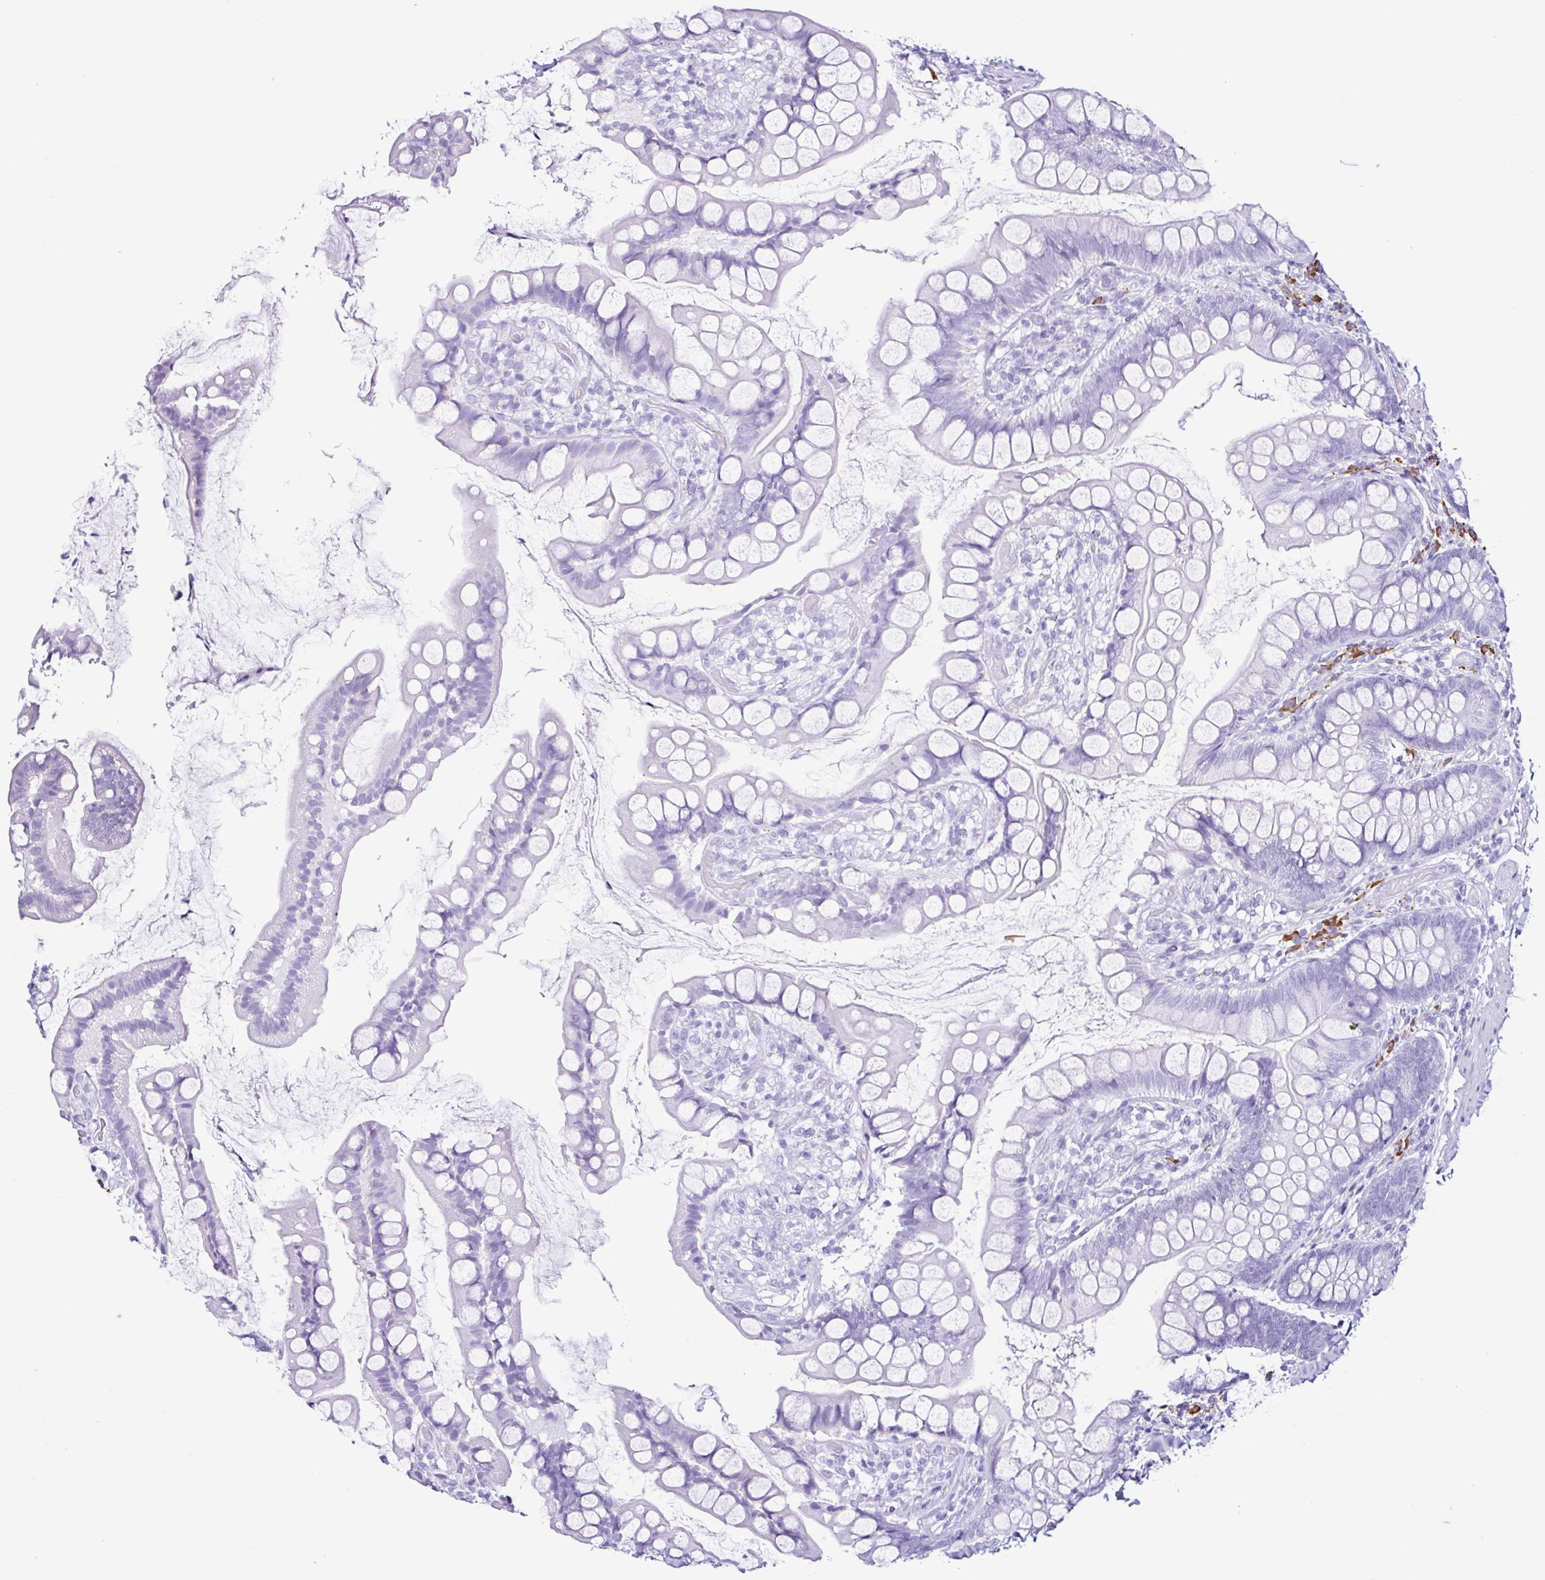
{"staining": {"intensity": "negative", "quantity": "none", "location": "none"}, "tissue": "small intestine", "cell_type": "Glandular cells", "image_type": "normal", "snomed": [{"axis": "morphology", "description": "Normal tissue, NOS"}, {"axis": "topography", "description": "Small intestine"}], "caption": "Immunohistochemistry photomicrograph of benign small intestine stained for a protein (brown), which exhibits no positivity in glandular cells.", "gene": "PIGF", "patient": {"sex": "male", "age": 70}}